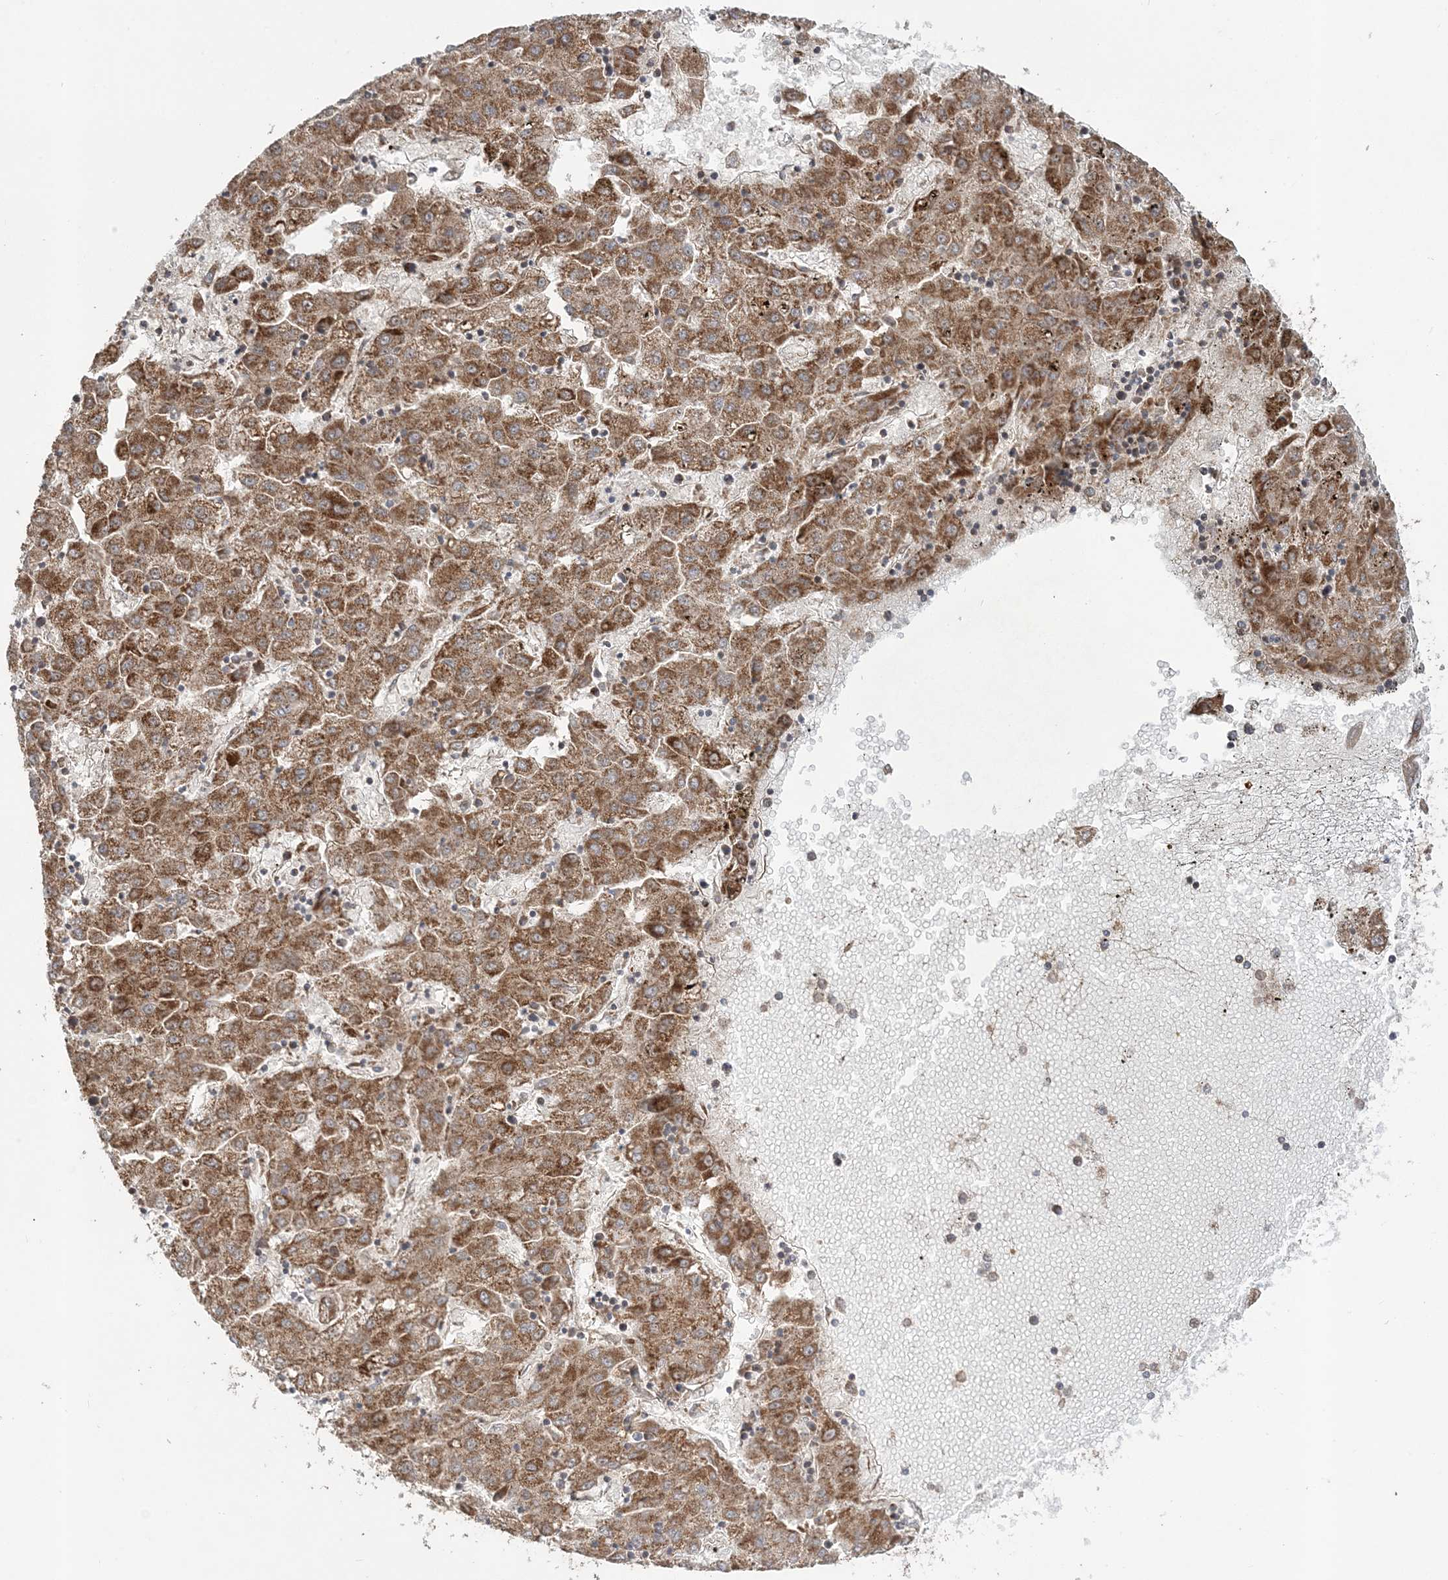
{"staining": {"intensity": "moderate", "quantity": ">75%", "location": "cytoplasmic/membranous"}, "tissue": "liver cancer", "cell_type": "Tumor cells", "image_type": "cancer", "snomed": [{"axis": "morphology", "description": "Carcinoma, Hepatocellular, NOS"}, {"axis": "topography", "description": "Liver"}], "caption": "High-power microscopy captured an immunohistochemistry photomicrograph of liver cancer, revealing moderate cytoplasmic/membranous staining in about >75% of tumor cells.", "gene": "LRPPRC", "patient": {"sex": "male", "age": 72}}